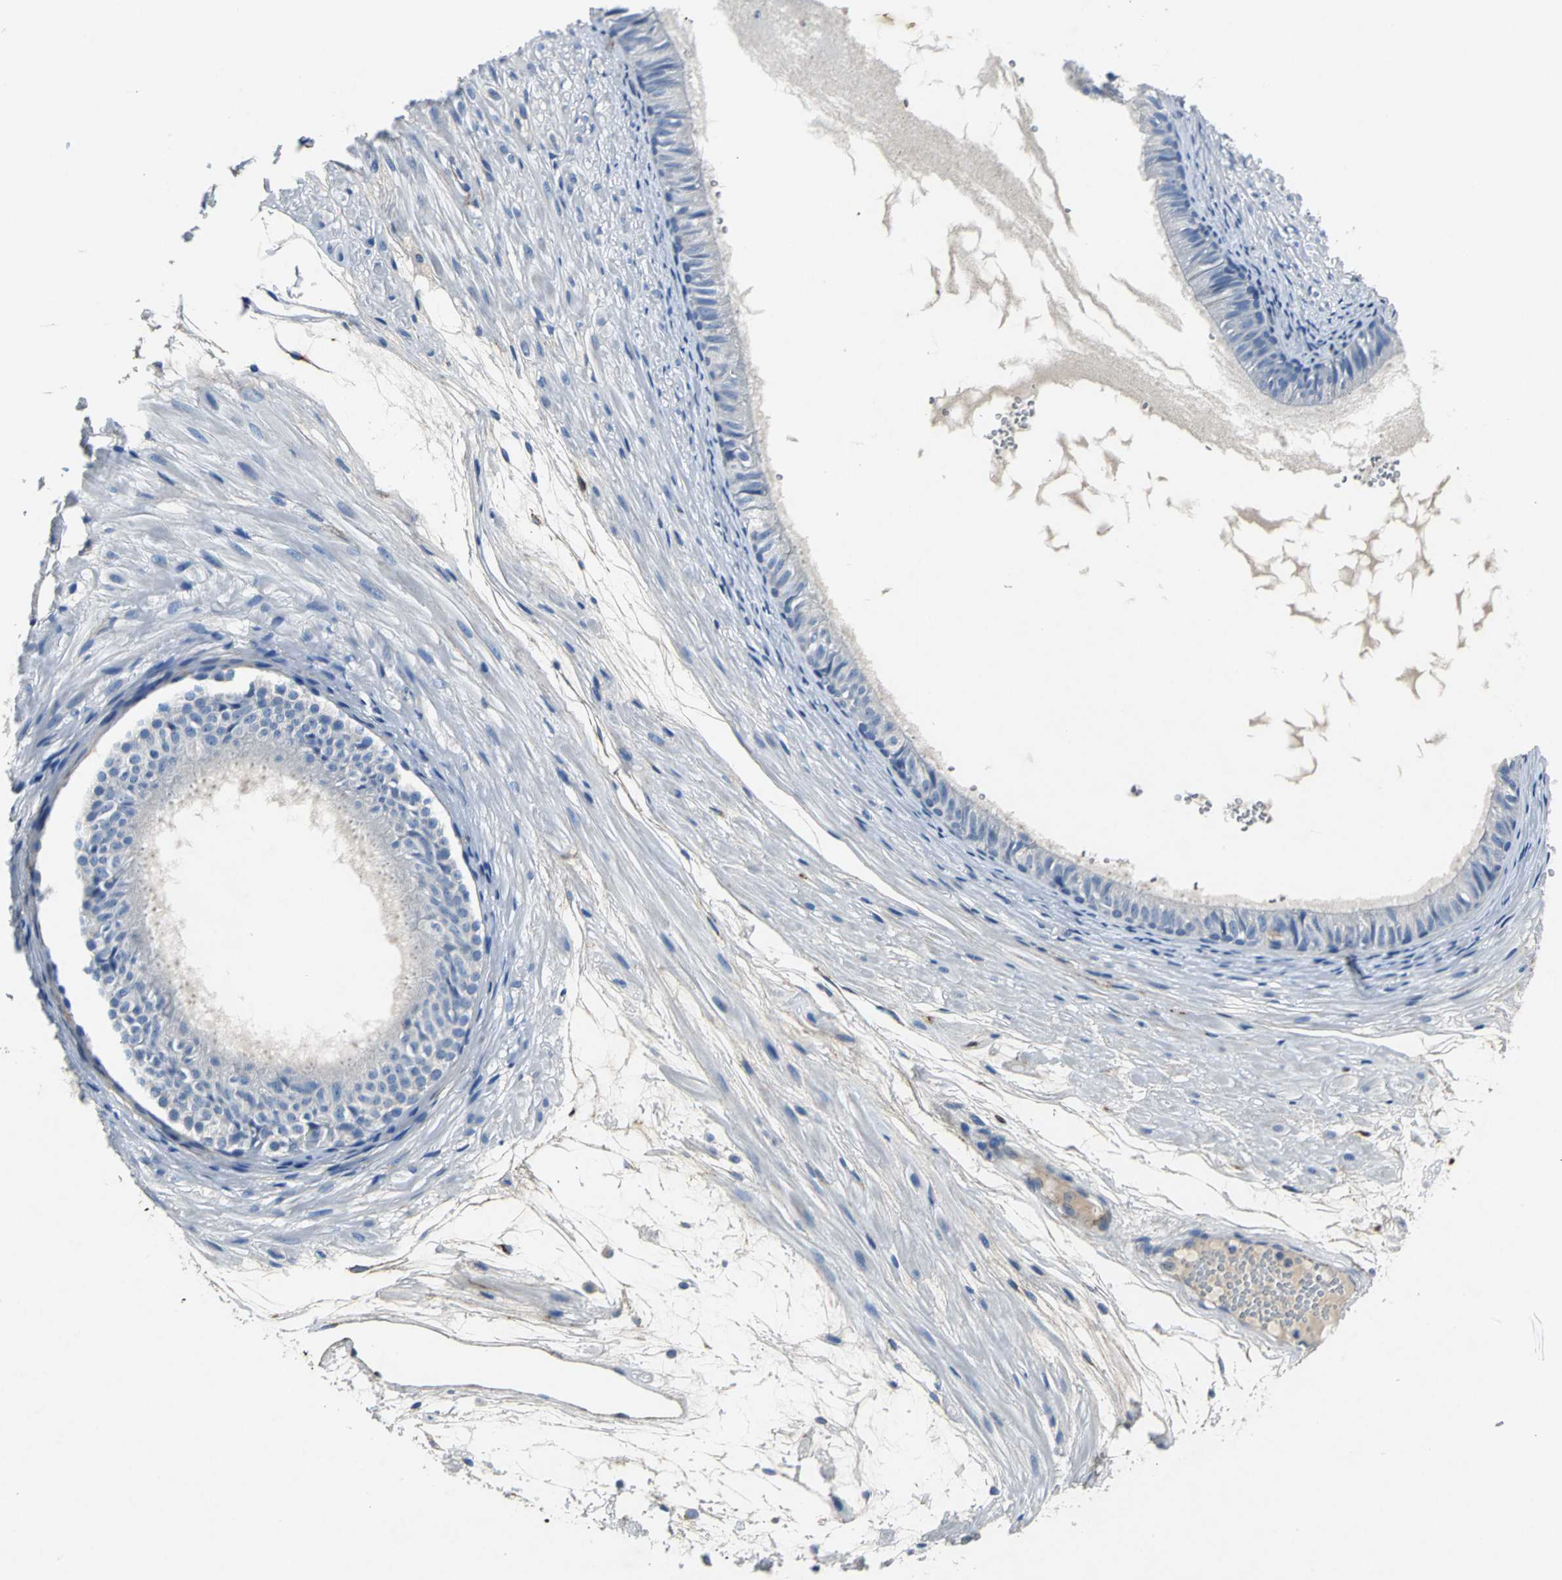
{"staining": {"intensity": "negative", "quantity": "none", "location": "none"}, "tissue": "epididymis", "cell_type": "Glandular cells", "image_type": "normal", "snomed": [{"axis": "morphology", "description": "Normal tissue, NOS"}, {"axis": "morphology", "description": "Atrophy, NOS"}, {"axis": "topography", "description": "Testis"}, {"axis": "topography", "description": "Epididymis"}], "caption": "The micrograph displays no staining of glandular cells in benign epididymis.", "gene": "EFNB3", "patient": {"sex": "male", "age": 18}}